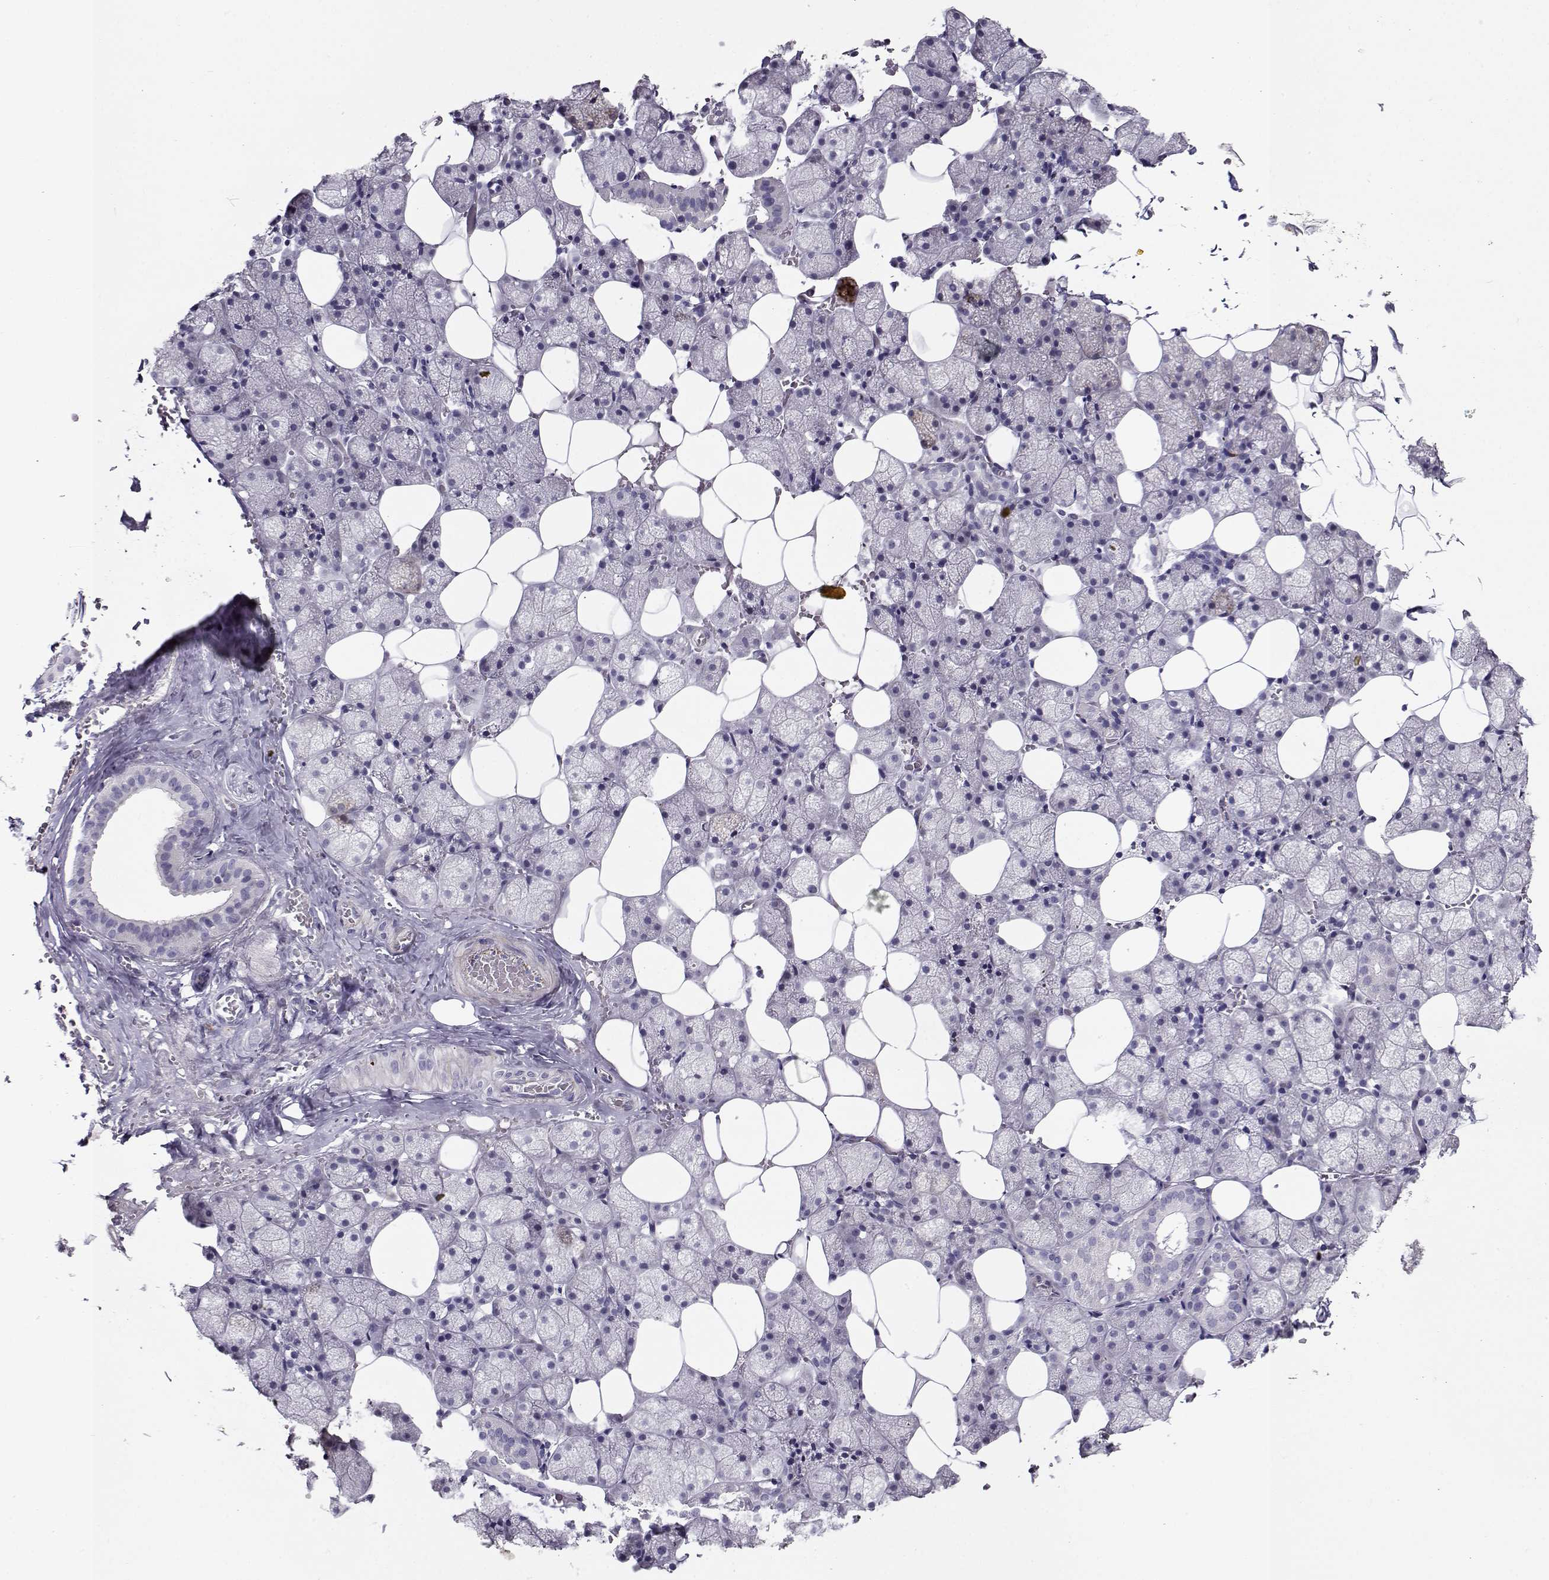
{"staining": {"intensity": "negative", "quantity": "none", "location": "none"}, "tissue": "salivary gland", "cell_type": "Glandular cells", "image_type": "normal", "snomed": [{"axis": "morphology", "description": "Normal tissue, NOS"}, {"axis": "topography", "description": "Salivary gland"}], "caption": "Immunohistochemistry (IHC) micrograph of benign salivary gland: salivary gland stained with DAB demonstrates no significant protein staining in glandular cells.", "gene": "NPW", "patient": {"sex": "male", "age": 38}}